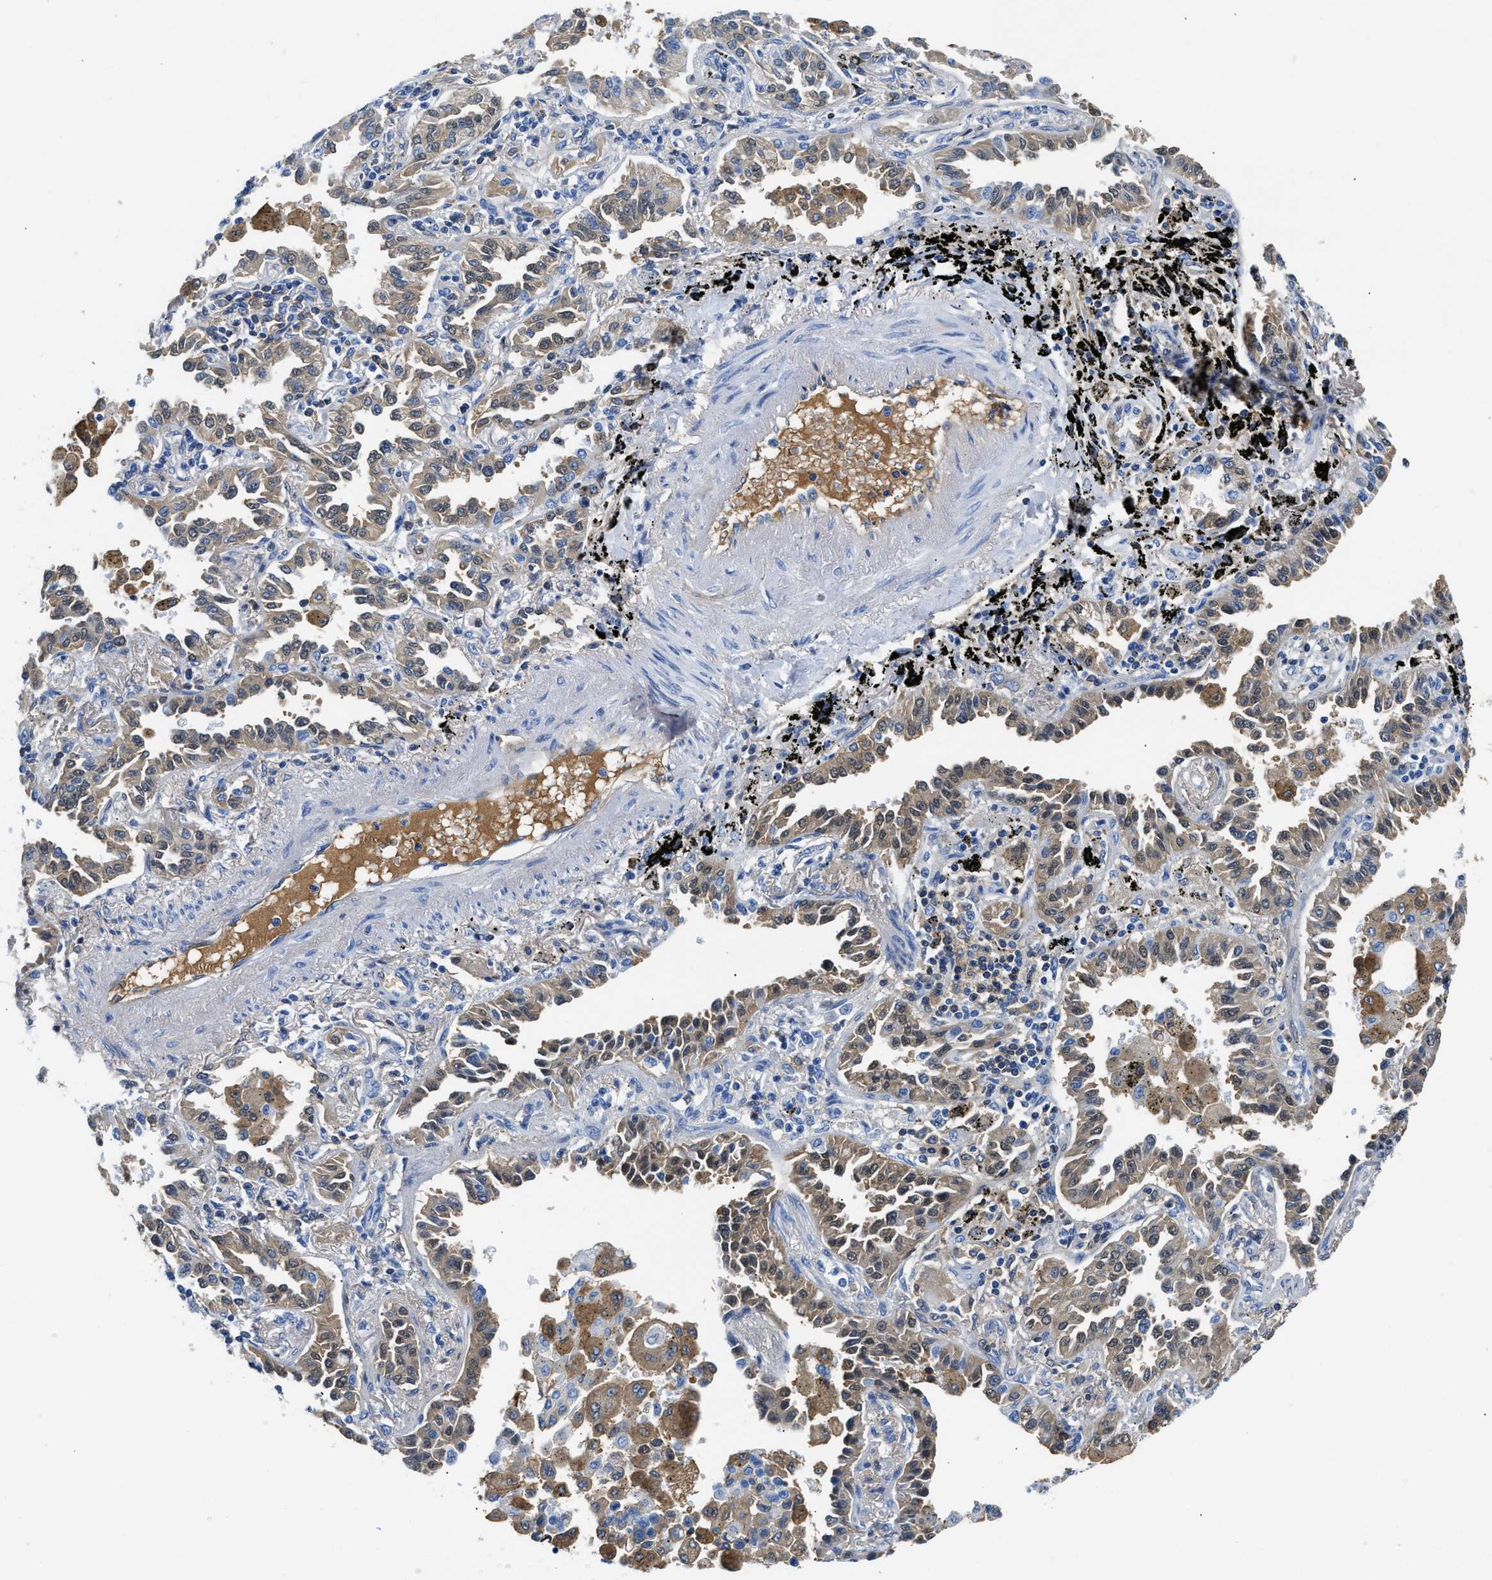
{"staining": {"intensity": "weak", "quantity": ">75%", "location": "cytoplasmic/membranous"}, "tissue": "lung cancer", "cell_type": "Tumor cells", "image_type": "cancer", "snomed": [{"axis": "morphology", "description": "Normal tissue, NOS"}, {"axis": "morphology", "description": "Adenocarcinoma, NOS"}, {"axis": "topography", "description": "Lung"}], "caption": "This histopathology image demonstrates immunohistochemistry staining of human lung adenocarcinoma, with low weak cytoplasmic/membranous expression in about >75% of tumor cells.", "gene": "GC", "patient": {"sex": "male", "age": 59}}